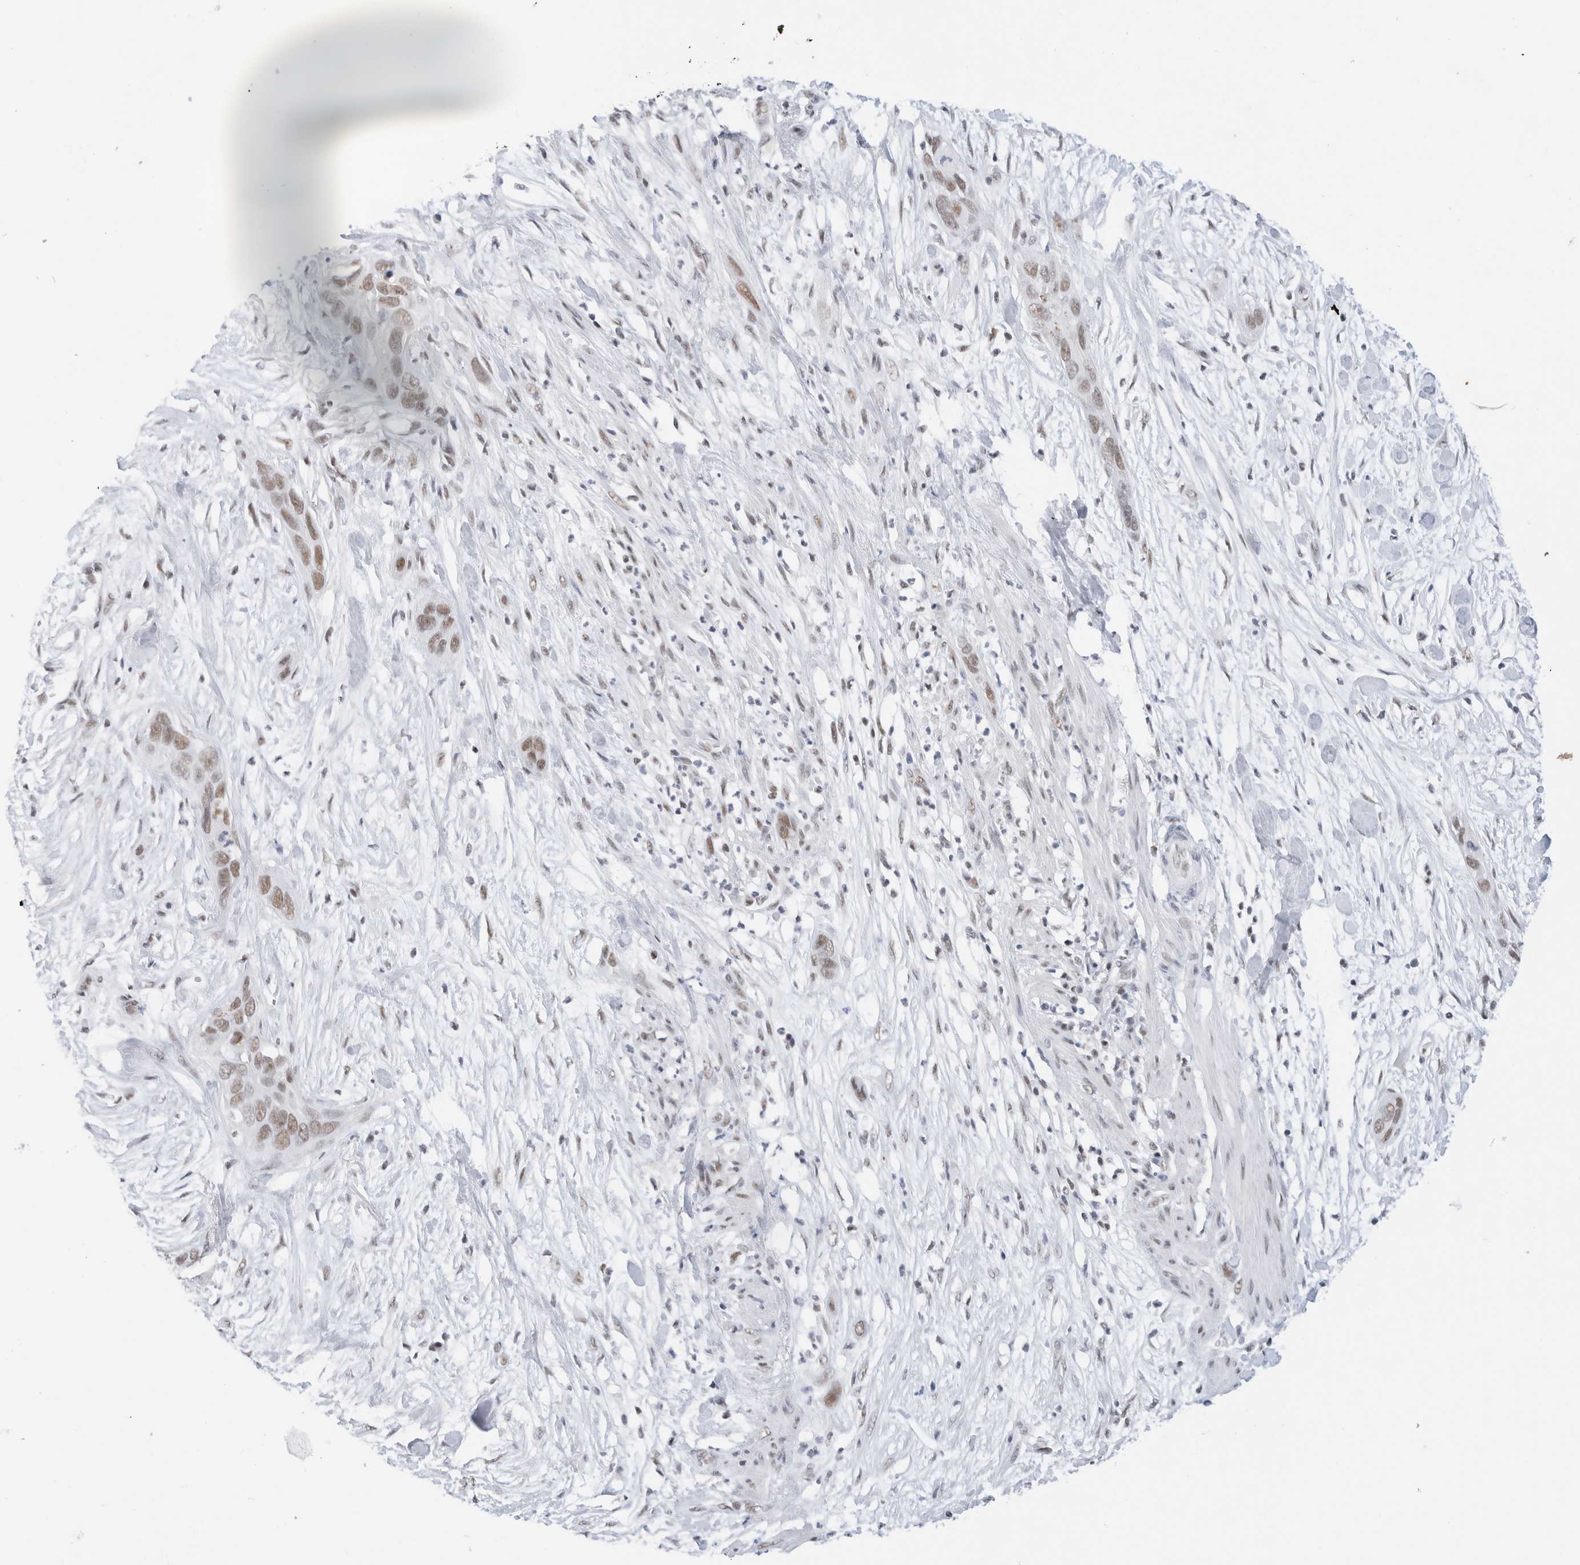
{"staining": {"intensity": "moderate", "quantity": ">75%", "location": "nuclear"}, "tissue": "pancreatic cancer", "cell_type": "Tumor cells", "image_type": "cancer", "snomed": [{"axis": "morphology", "description": "Adenocarcinoma, NOS"}, {"axis": "topography", "description": "Pancreas"}], "caption": "This micrograph displays IHC staining of adenocarcinoma (pancreatic), with medium moderate nuclear expression in approximately >75% of tumor cells.", "gene": "COPS7A", "patient": {"sex": "female", "age": 60}}